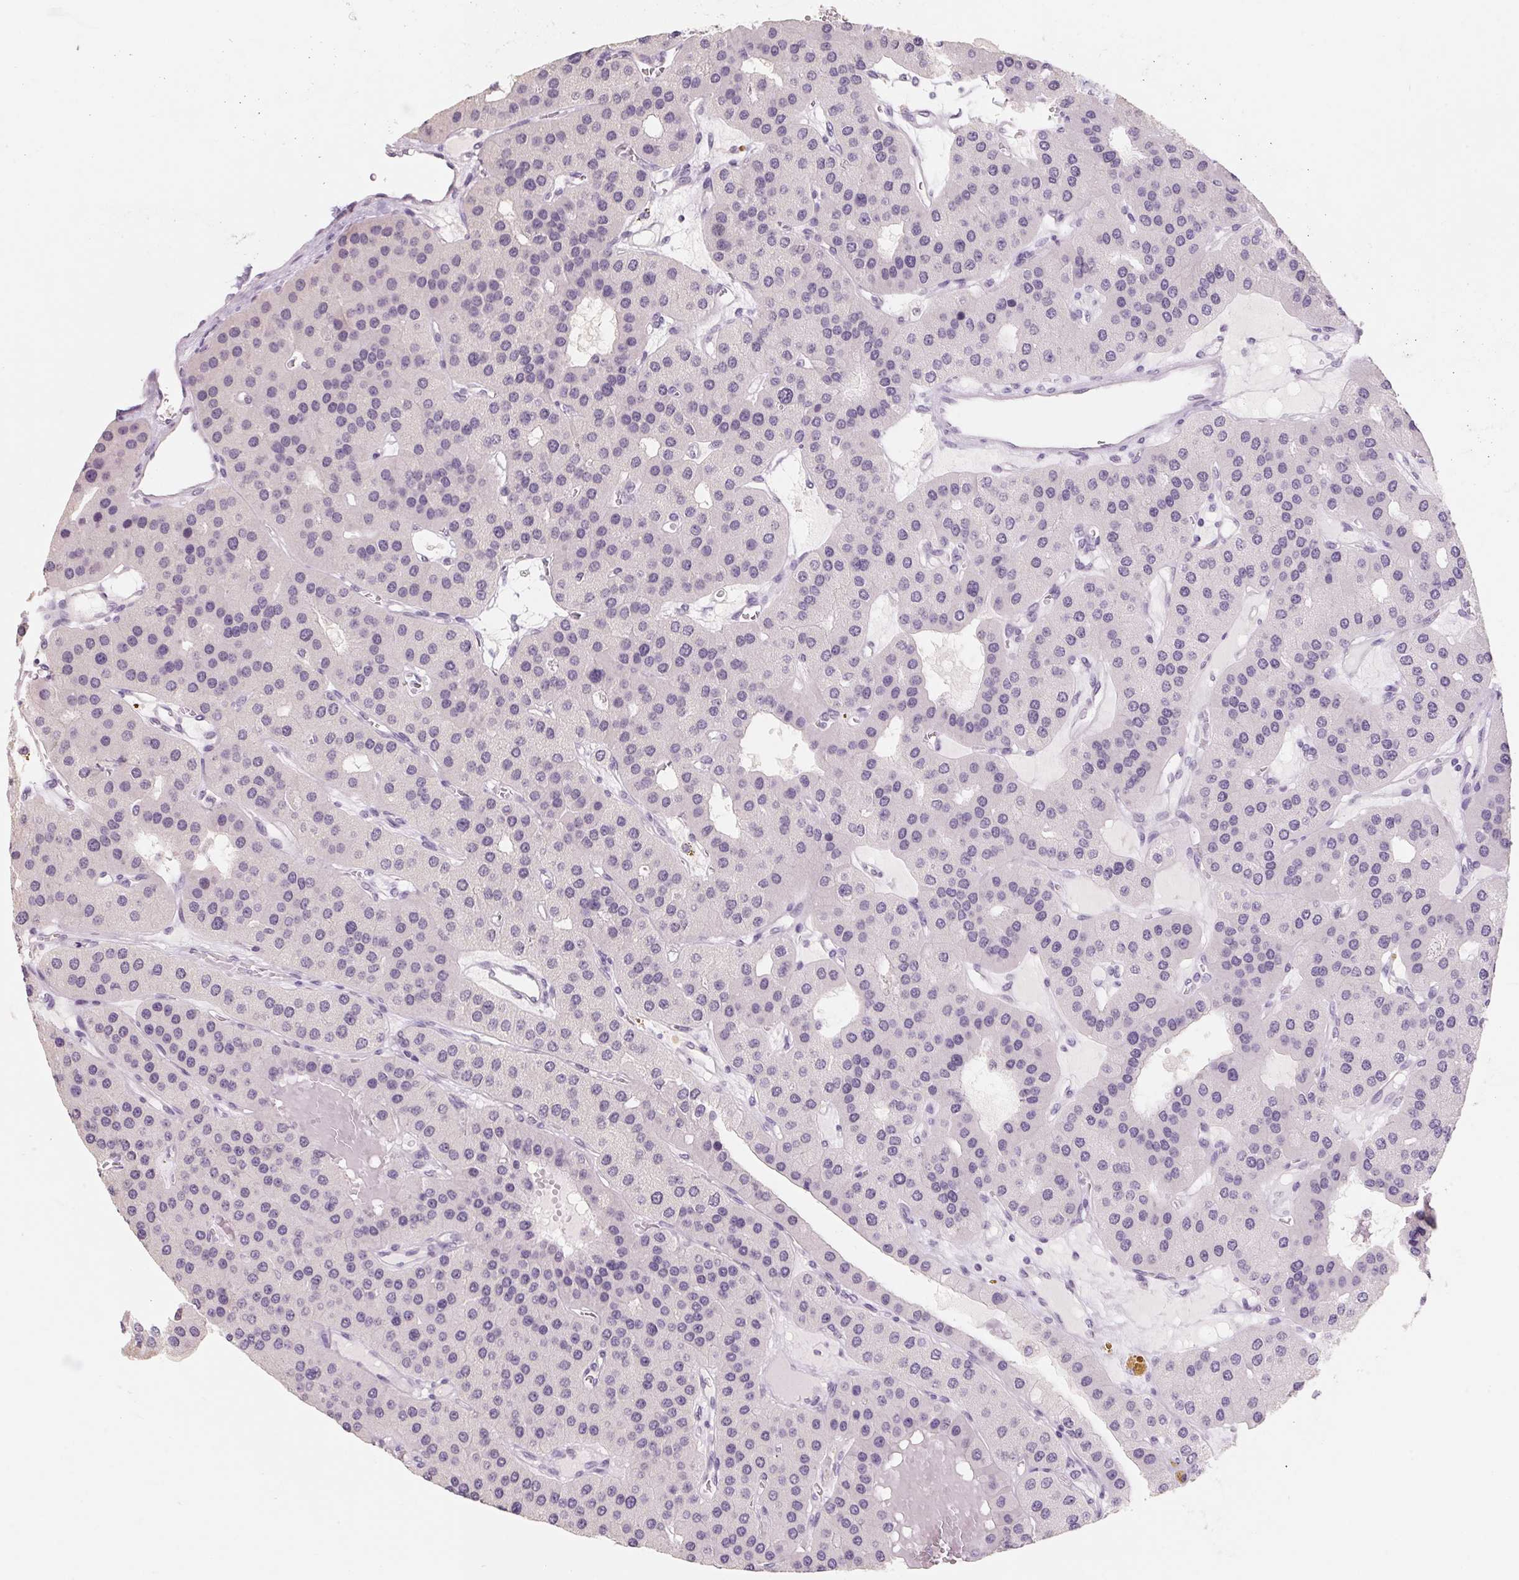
{"staining": {"intensity": "negative", "quantity": "none", "location": "none"}, "tissue": "parathyroid gland", "cell_type": "Glandular cells", "image_type": "normal", "snomed": [{"axis": "morphology", "description": "Normal tissue, NOS"}, {"axis": "morphology", "description": "Adenoma, NOS"}, {"axis": "topography", "description": "Parathyroid gland"}], "caption": "Glandular cells show no significant protein expression in normal parathyroid gland.", "gene": "CAPZA3", "patient": {"sex": "female", "age": 86}}